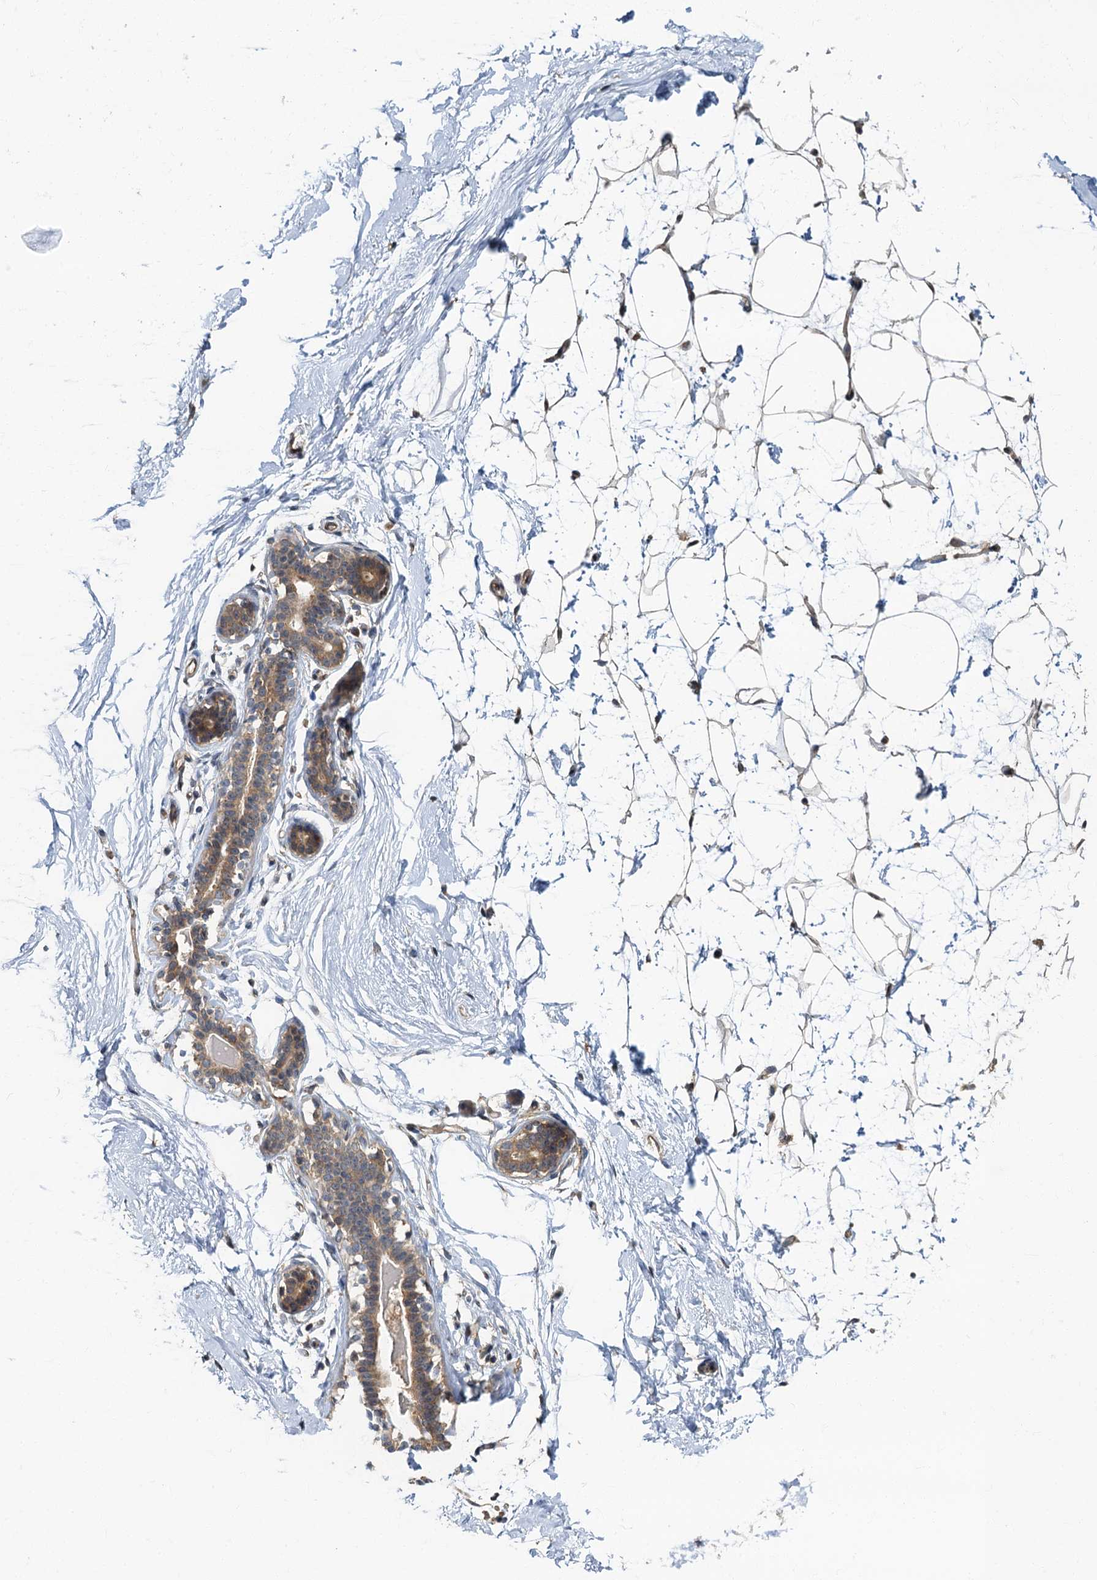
{"staining": {"intensity": "negative", "quantity": "none", "location": "none"}, "tissue": "breast", "cell_type": "Adipocytes", "image_type": "normal", "snomed": [{"axis": "morphology", "description": "Normal tissue, NOS"}, {"axis": "morphology", "description": "Adenoma, NOS"}, {"axis": "topography", "description": "Breast"}], "caption": "Histopathology image shows no protein expression in adipocytes of benign breast. (IHC, brightfield microscopy, high magnification).", "gene": "TBCK", "patient": {"sex": "female", "age": 23}}